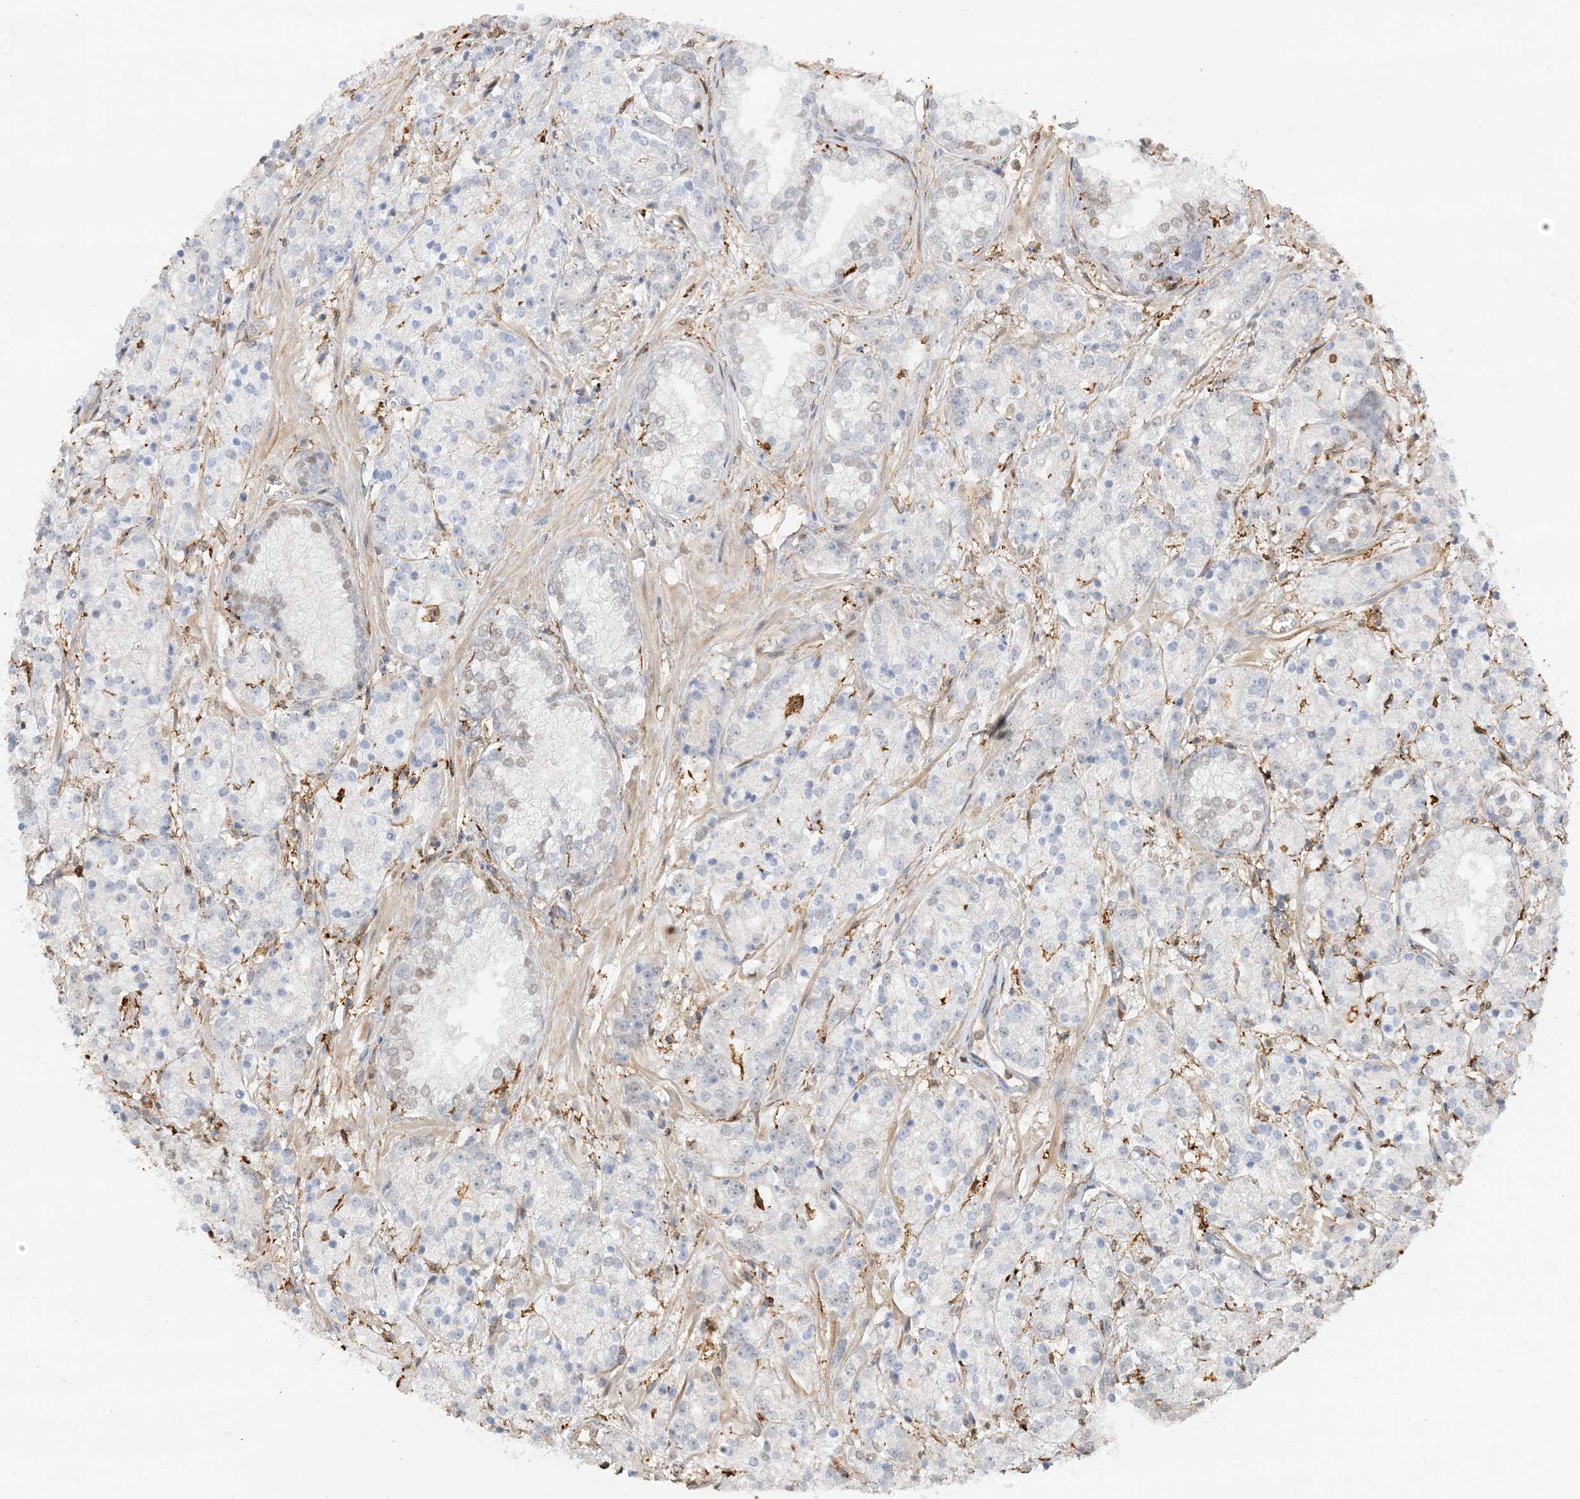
{"staining": {"intensity": "negative", "quantity": "none", "location": "none"}, "tissue": "prostate cancer", "cell_type": "Tumor cells", "image_type": "cancer", "snomed": [{"axis": "morphology", "description": "Adenocarcinoma, High grade"}, {"axis": "topography", "description": "Prostate"}], "caption": "Prostate cancer was stained to show a protein in brown. There is no significant expression in tumor cells. Nuclei are stained in blue.", "gene": "PHACTR2", "patient": {"sex": "male", "age": 69}}